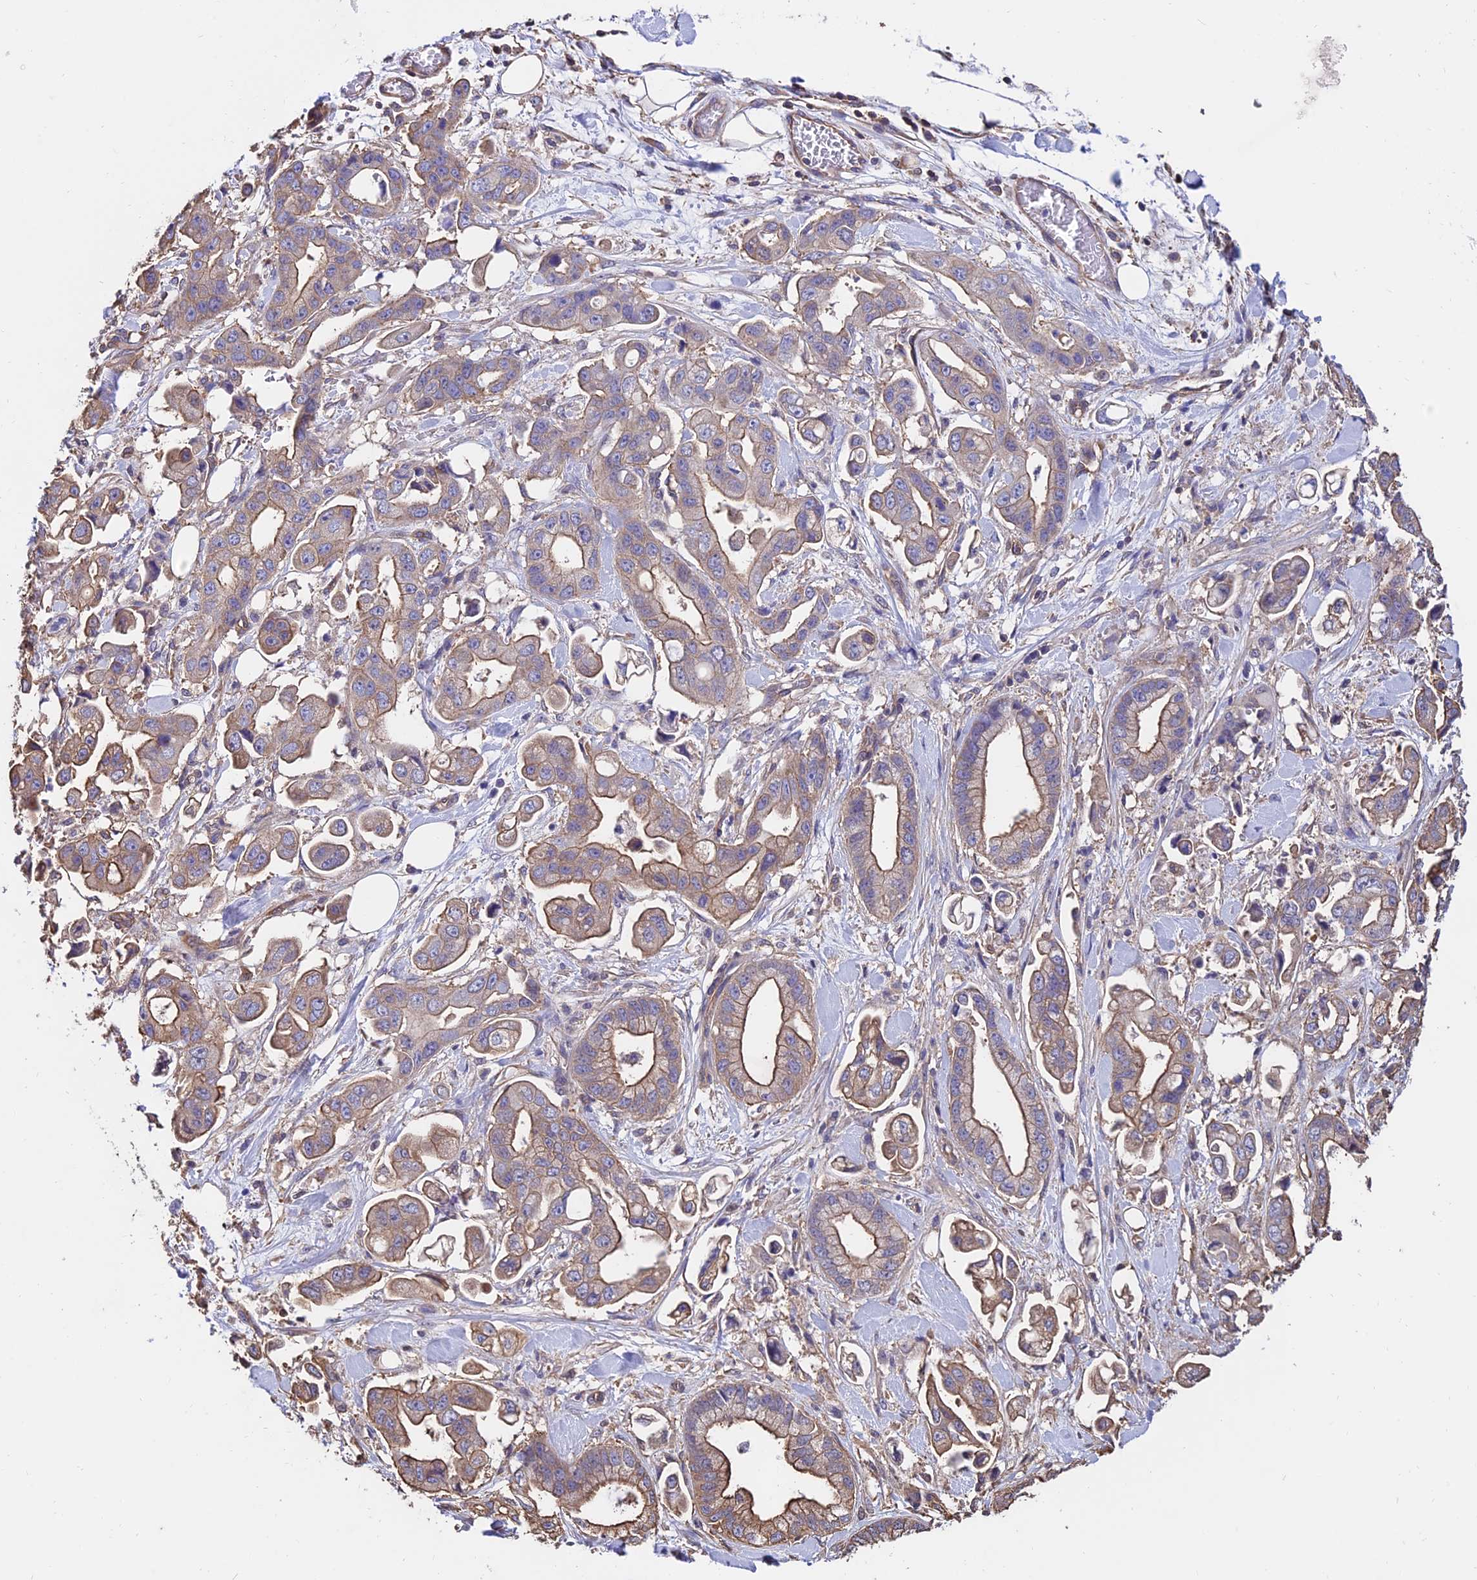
{"staining": {"intensity": "moderate", "quantity": "25%-75%", "location": "cytoplasmic/membranous"}, "tissue": "stomach cancer", "cell_type": "Tumor cells", "image_type": "cancer", "snomed": [{"axis": "morphology", "description": "Adenocarcinoma, NOS"}, {"axis": "topography", "description": "Stomach"}], "caption": "This photomicrograph exhibits IHC staining of human adenocarcinoma (stomach), with medium moderate cytoplasmic/membranous staining in about 25%-75% of tumor cells.", "gene": "CALM2", "patient": {"sex": "male", "age": 62}}